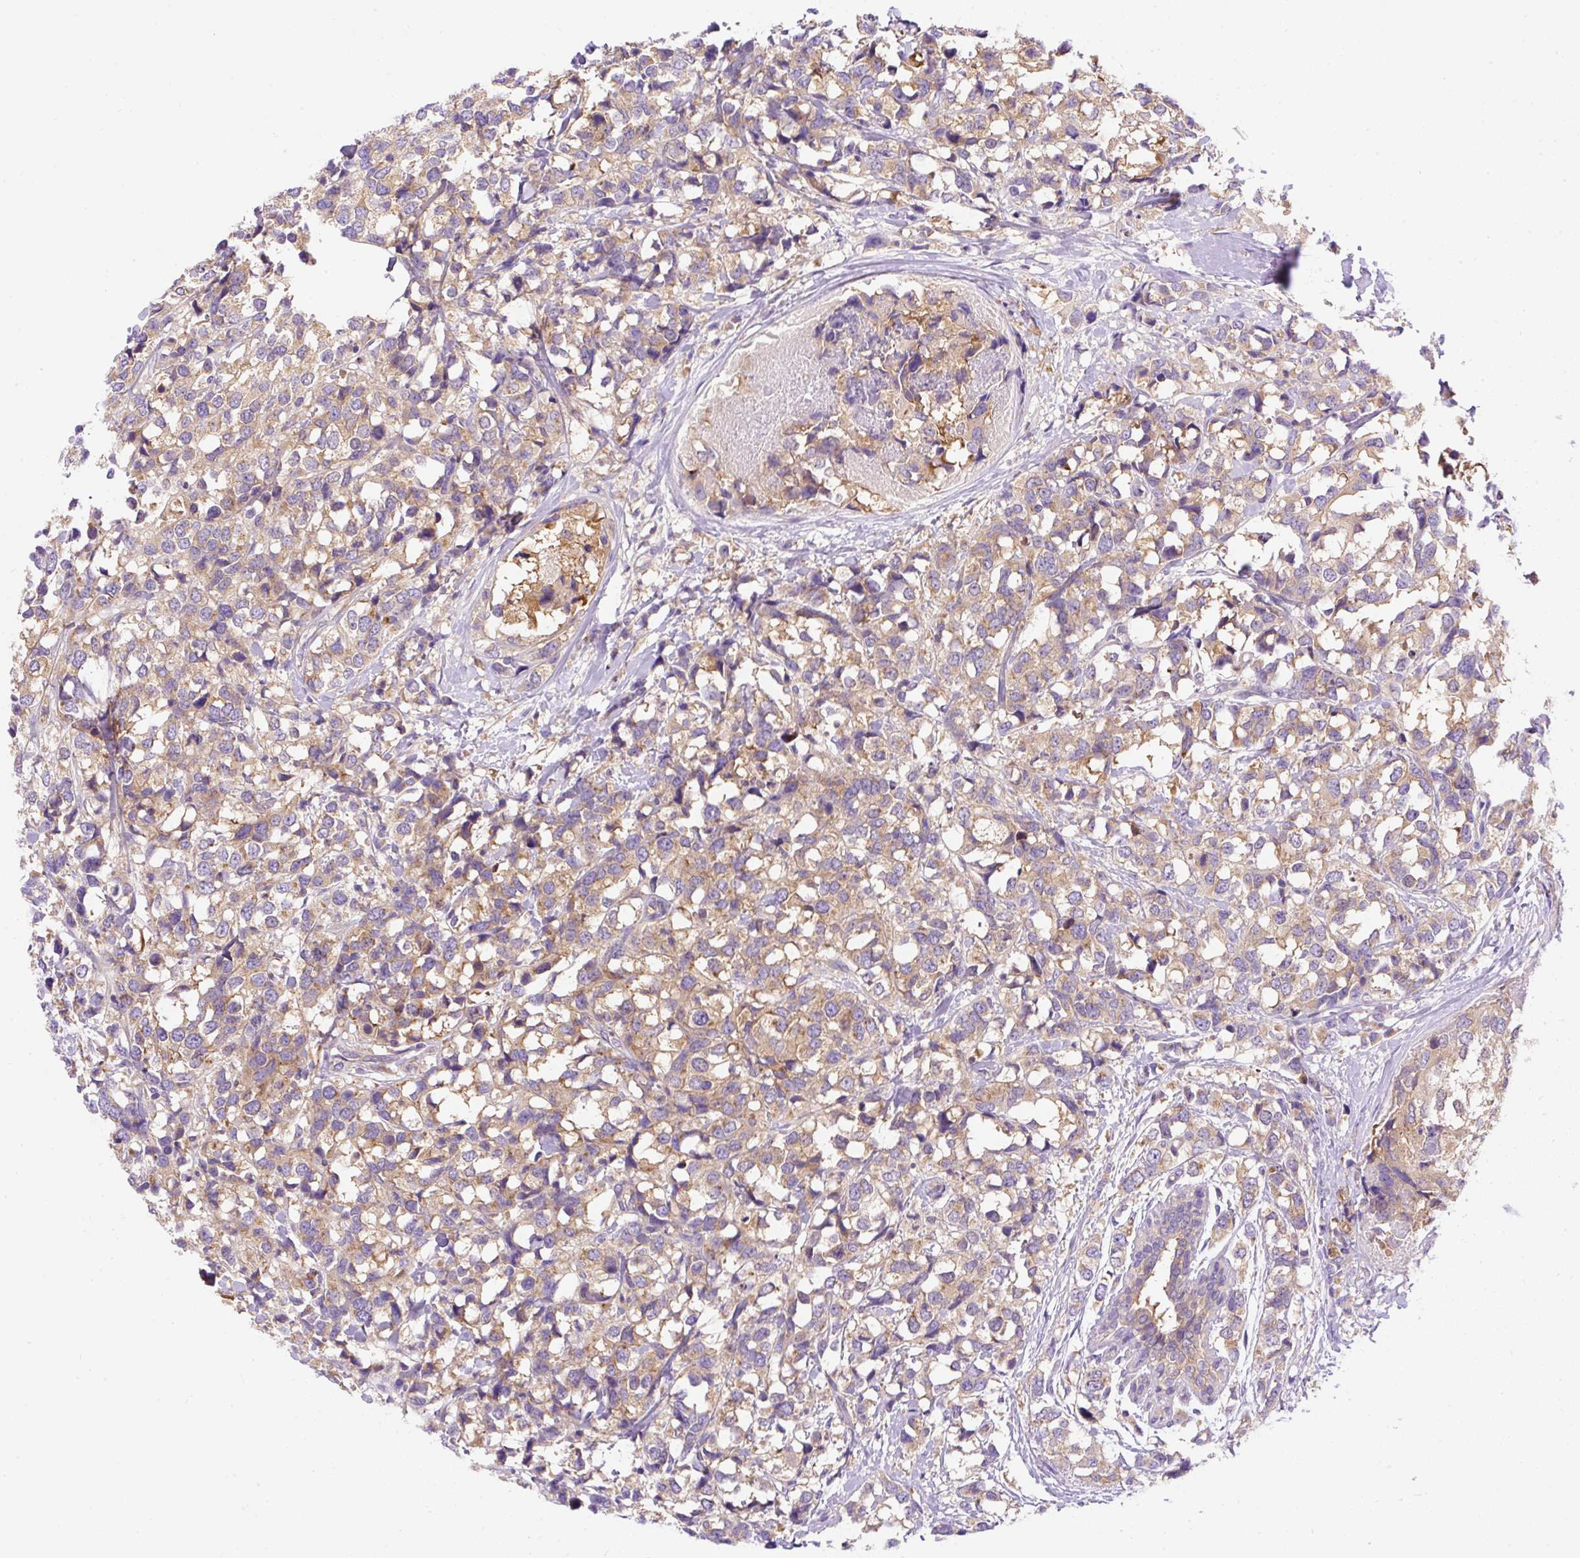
{"staining": {"intensity": "weak", "quantity": ">75%", "location": "cytoplasmic/membranous"}, "tissue": "breast cancer", "cell_type": "Tumor cells", "image_type": "cancer", "snomed": [{"axis": "morphology", "description": "Lobular carcinoma"}, {"axis": "topography", "description": "Breast"}], "caption": "Human breast cancer stained with a protein marker reveals weak staining in tumor cells.", "gene": "OR4K15", "patient": {"sex": "female", "age": 59}}